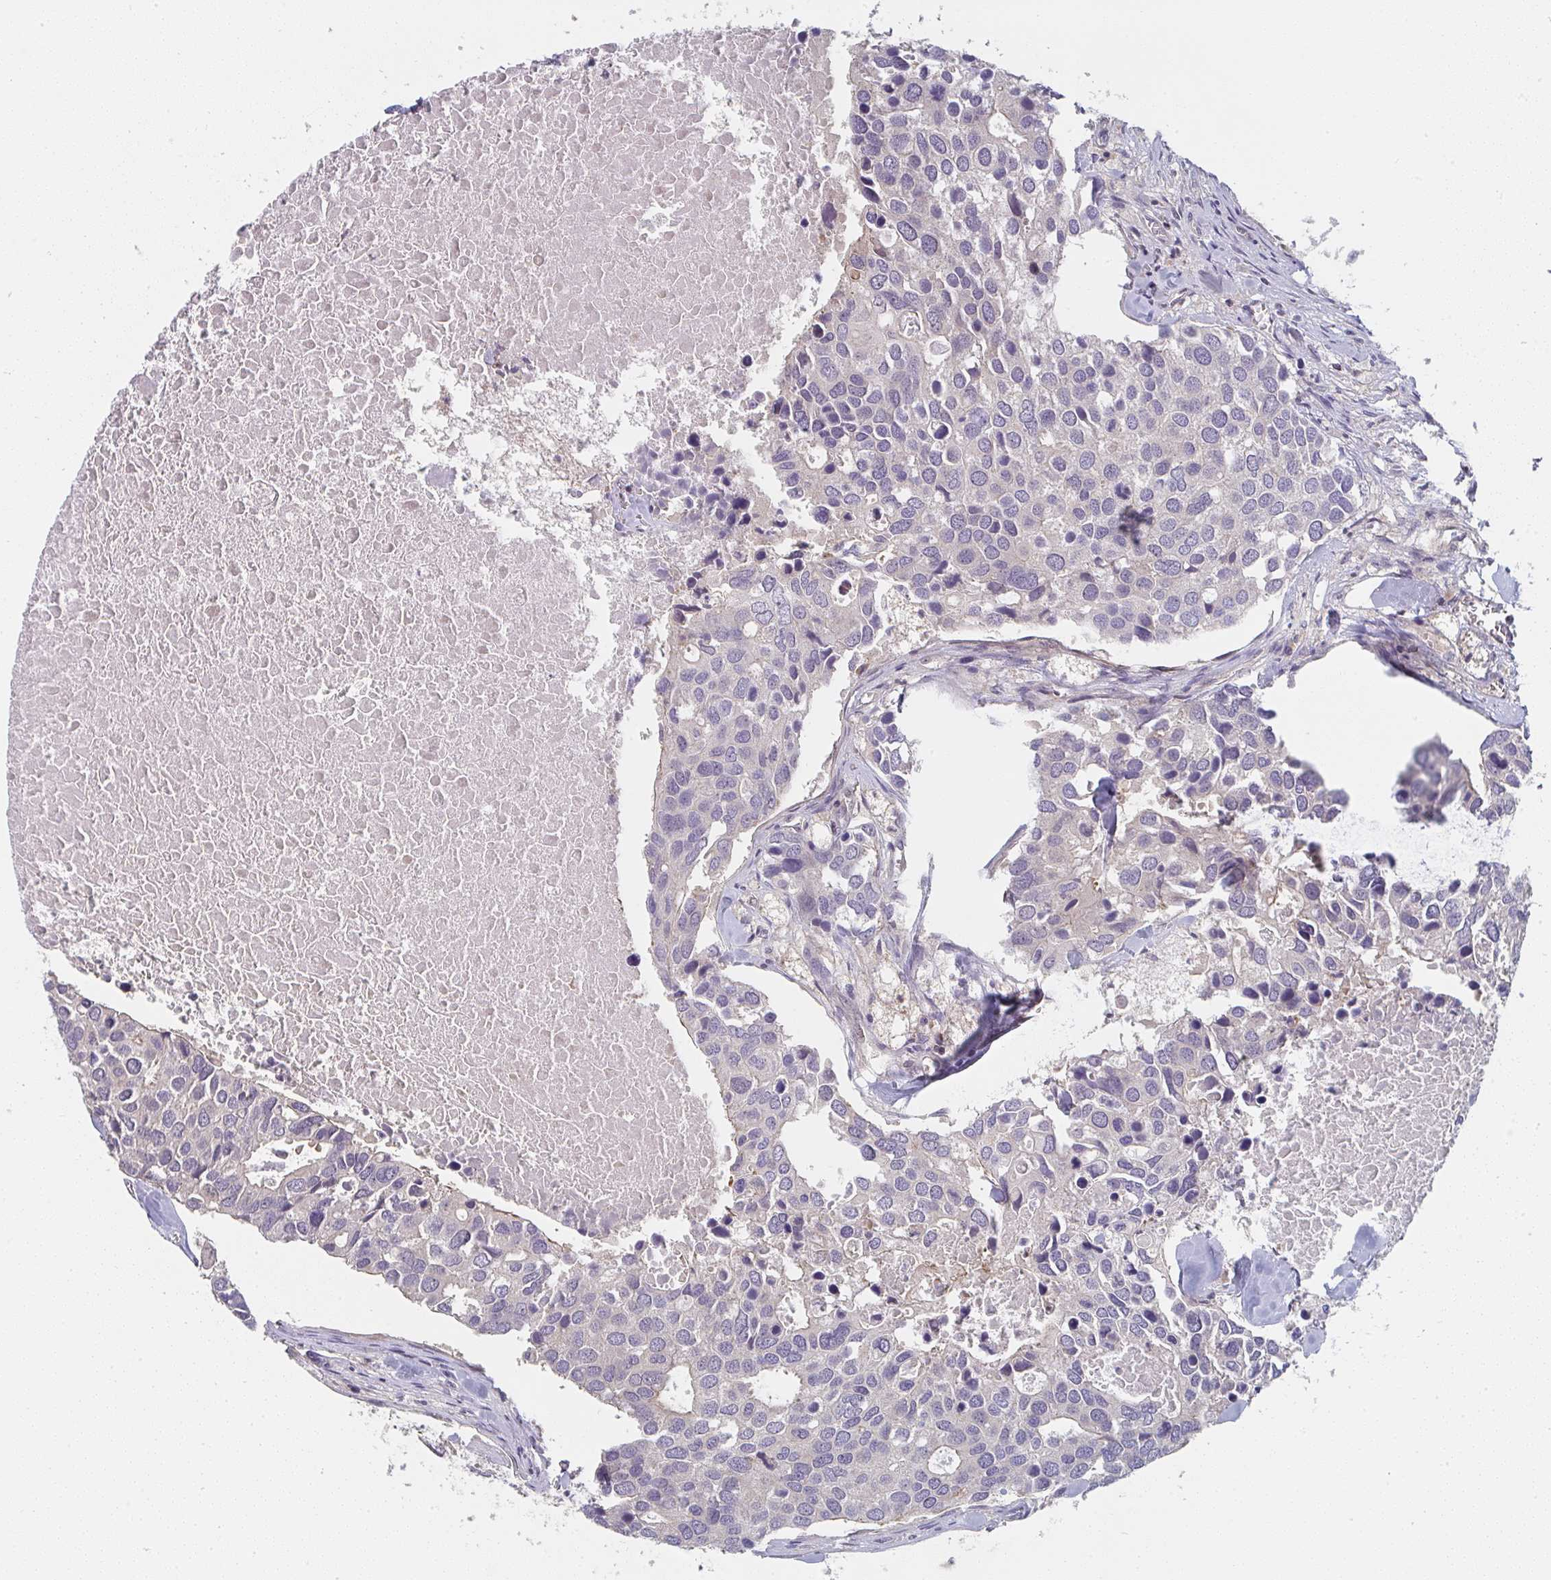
{"staining": {"intensity": "negative", "quantity": "none", "location": "none"}, "tissue": "breast cancer", "cell_type": "Tumor cells", "image_type": "cancer", "snomed": [{"axis": "morphology", "description": "Duct carcinoma"}, {"axis": "topography", "description": "Breast"}], "caption": "Image shows no significant protein expression in tumor cells of breast cancer.", "gene": "RANGRF", "patient": {"sex": "female", "age": 83}}